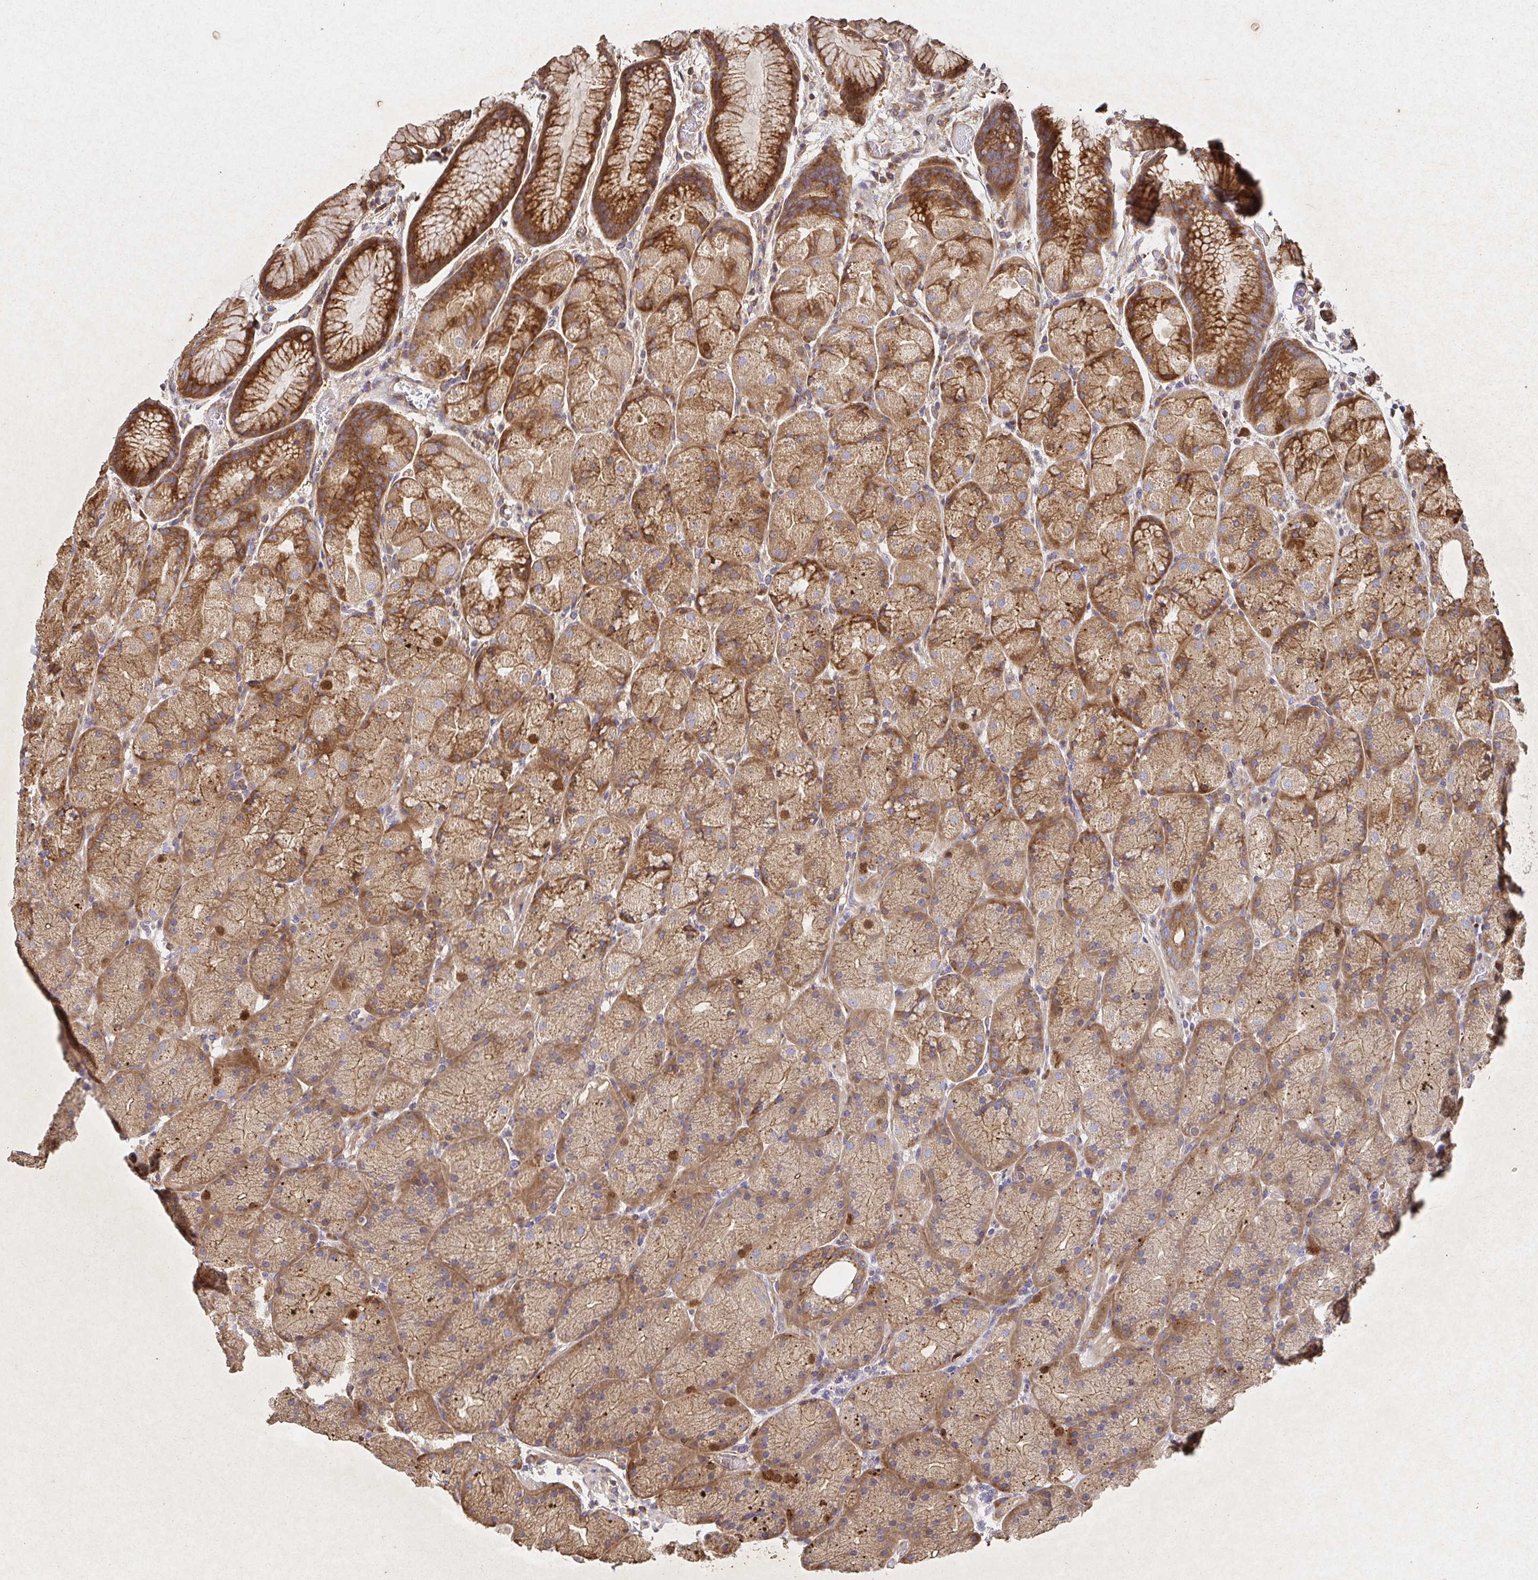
{"staining": {"intensity": "strong", "quantity": ">75%", "location": "cytoplasmic/membranous,nuclear"}, "tissue": "stomach", "cell_type": "Glandular cells", "image_type": "normal", "snomed": [{"axis": "morphology", "description": "Normal tissue, NOS"}, {"axis": "topography", "description": "Stomach, upper"}, {"axis": "topography", "description": "Stomach"}], "caption": "Immunohistochemistry image of normal stomach: human stomach stained using immunohistochemistry (IHC) reveals high levels of strong protein expression localized specifically in the cytoplasmic/membranous,nuclear of glandular cells, appearing as a cytoplasmic/membranous,nuclear brown color.", "gene": "APBB1", "patient": {"sex": "male", "age": 48}}